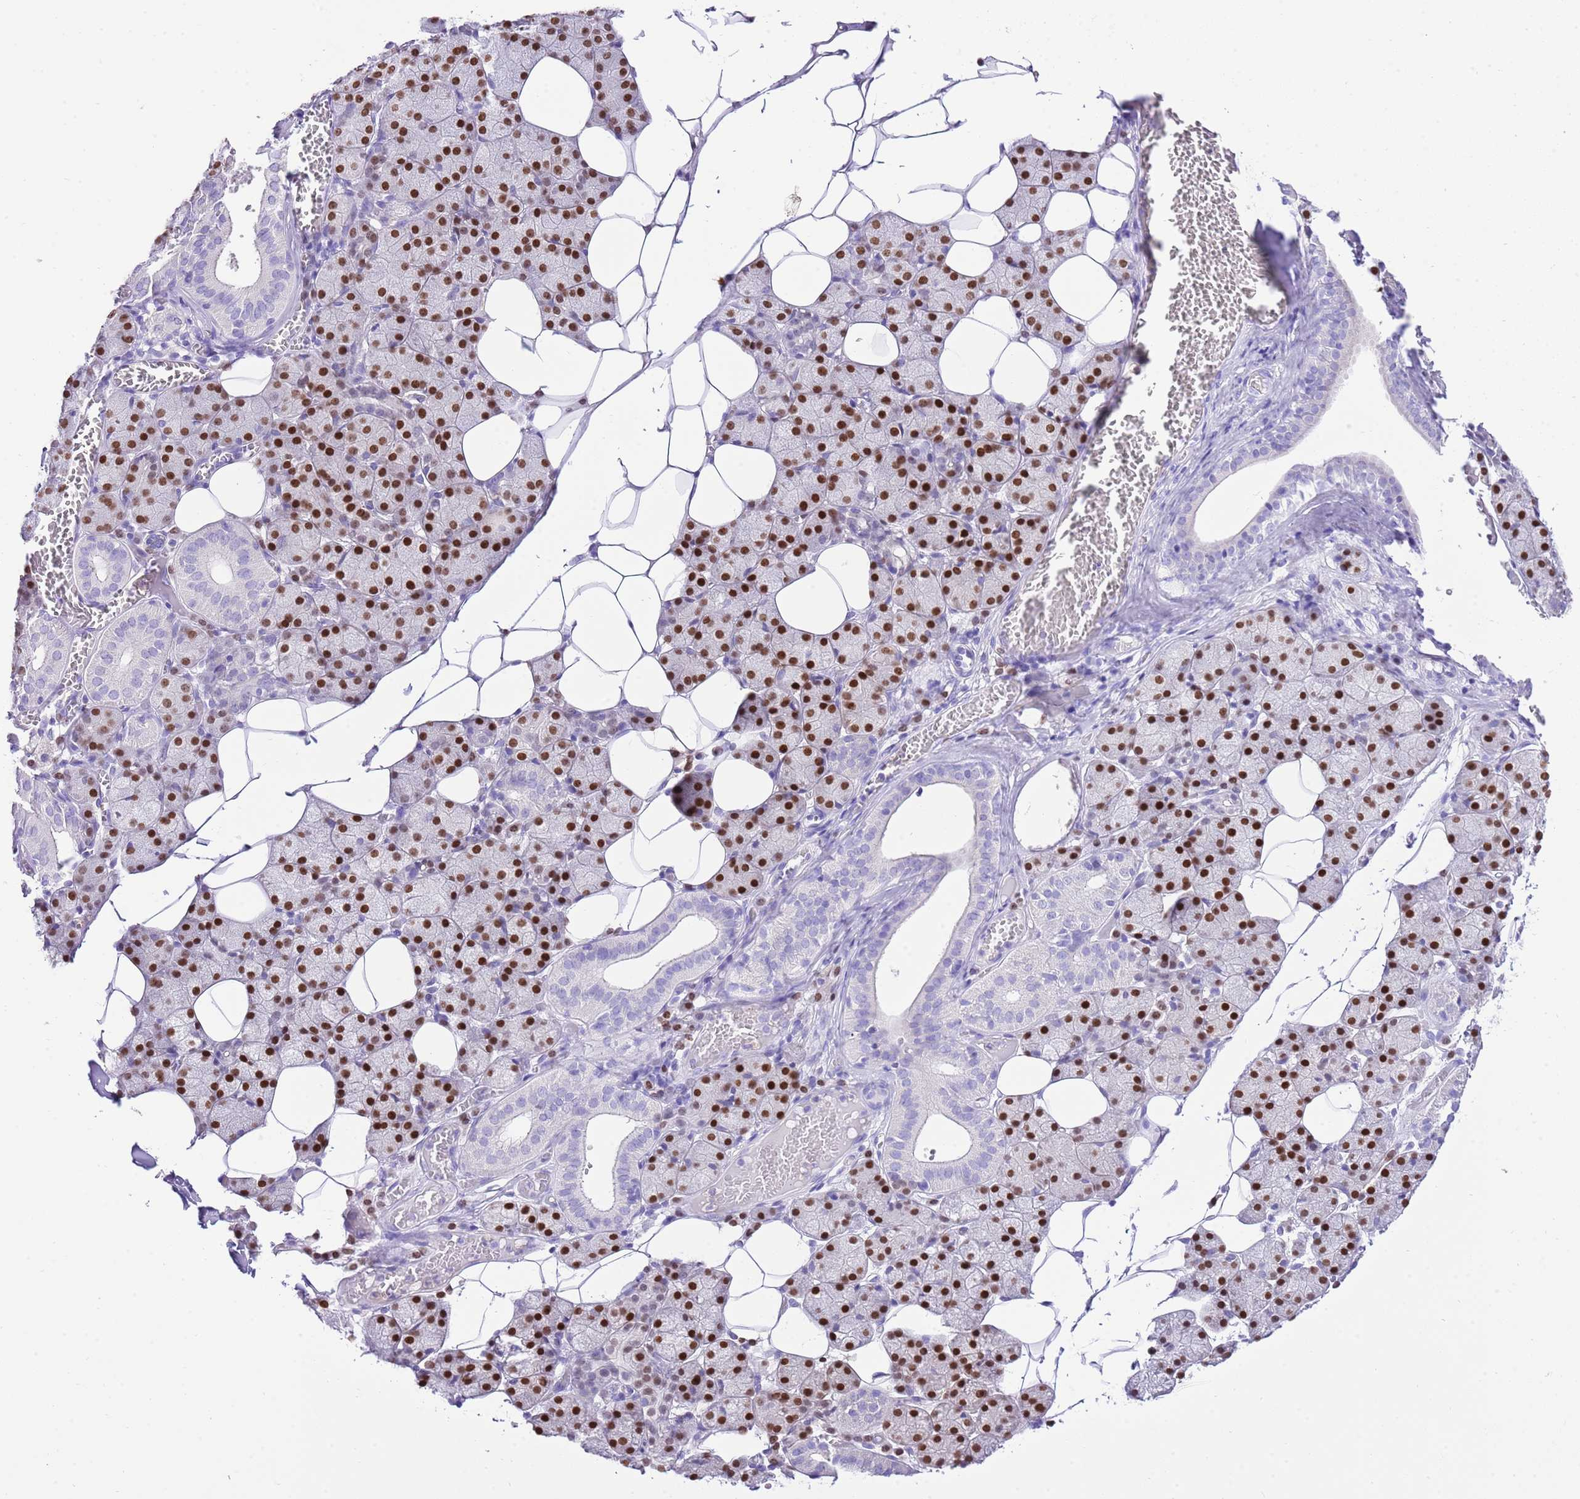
{"staining": {"intensity": "strong", "quantity": "25%-75%", "location": "nuclear"}, "tissue": "salivary gland", "cell_type": "Glandular cells", "image_type": "normal", "snomed": [{"axis": "morphology", "description": "Normal tissue, NOS"}, {"axis": "topography", "description": "Salivary gland"}], "caption": "Salivary gland was stained to show a protein in brown. There is high levels of strong nuclear positivity in about 25%-75% of glandular cells. (Stains: DAB in brown, nuclei in blue, Microscopy: brightfield microscopy at high magnification).", "gene": "BHLHA15", "patient": {"sex": "female", "age": 33}}